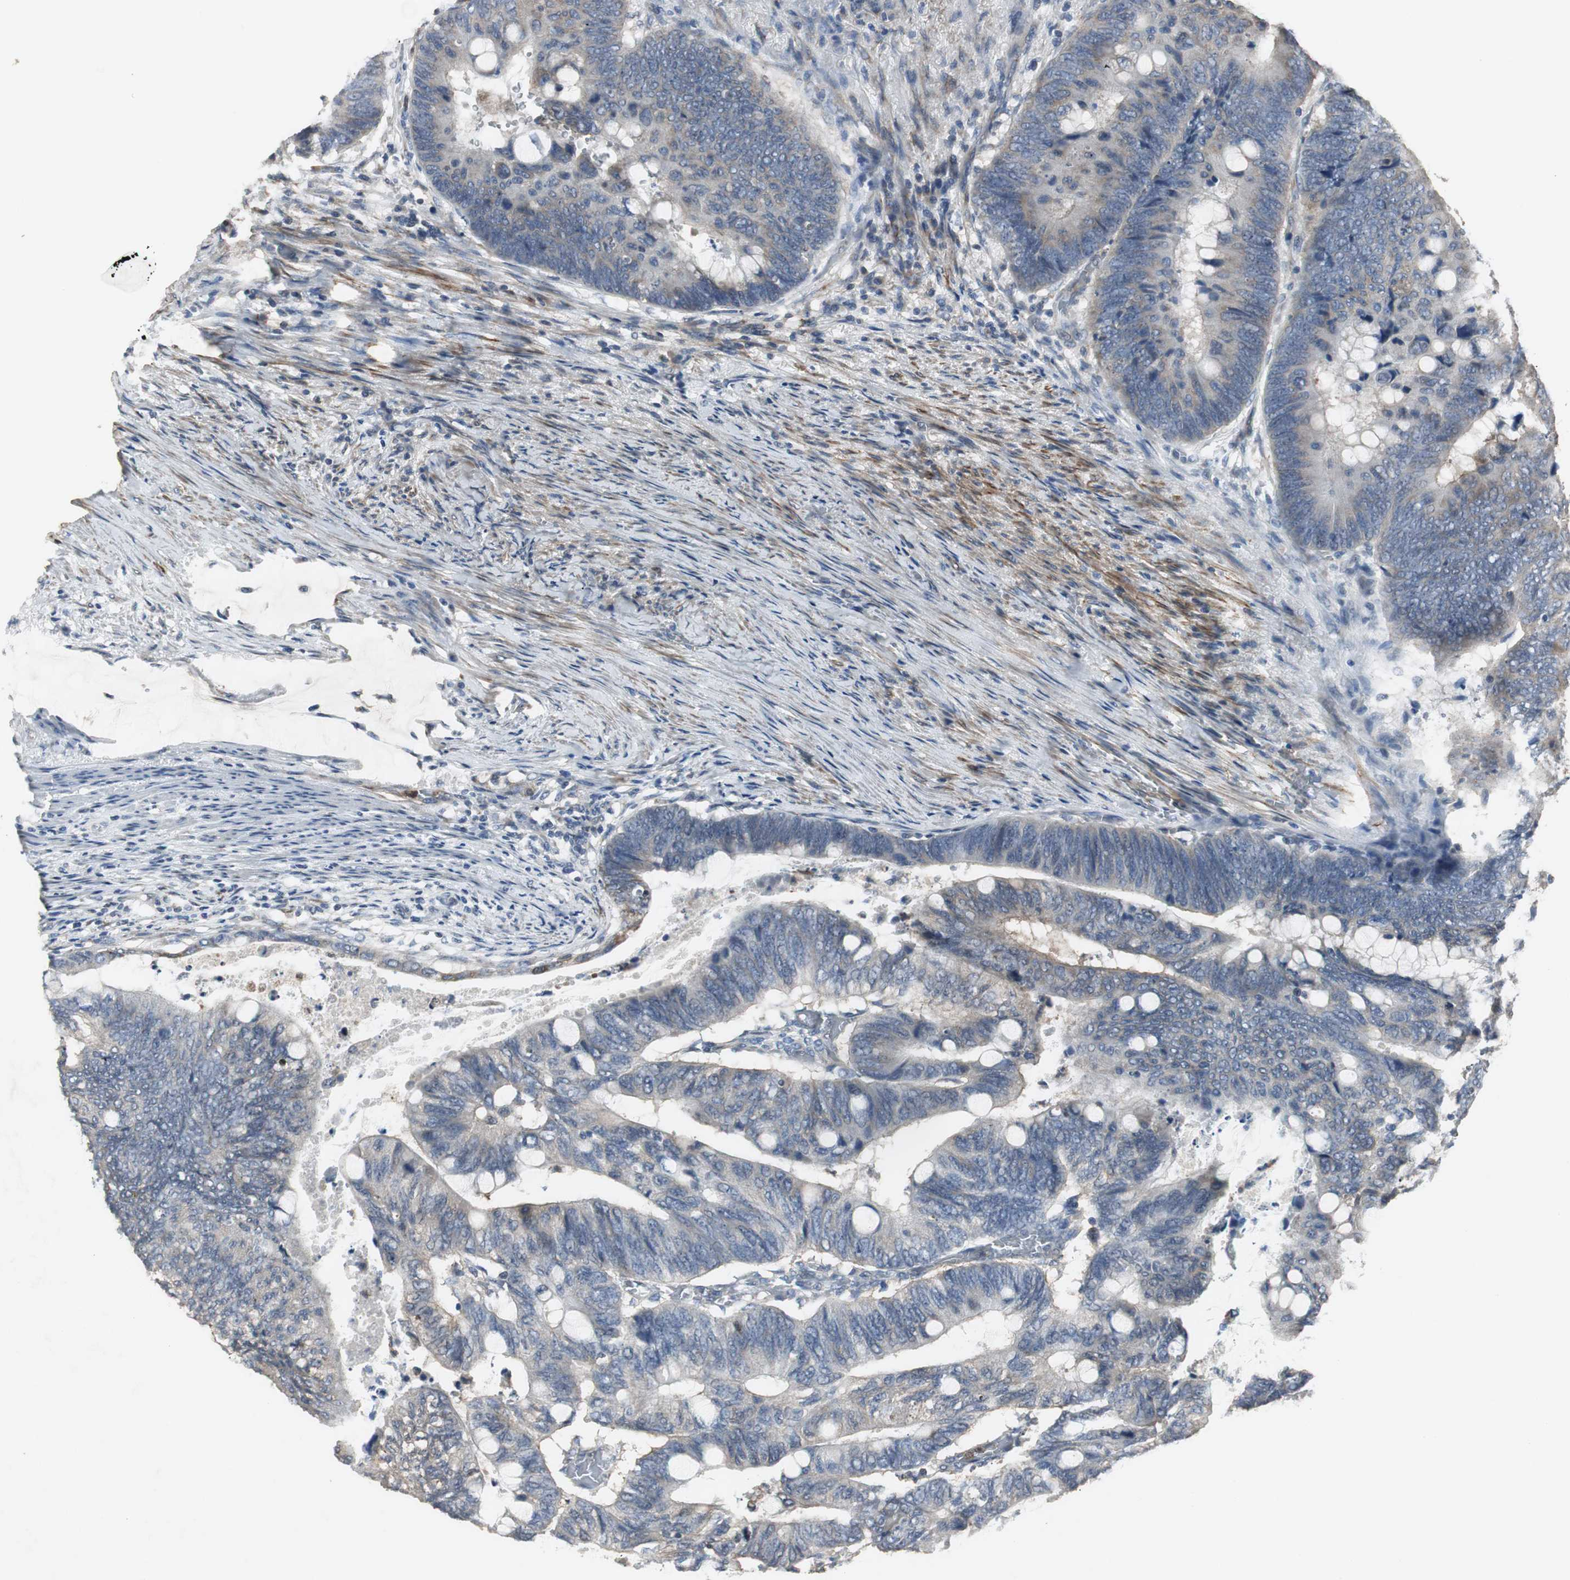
{"staining": {"intensity": "weak", "quantity": "25%-75%", "location": "cytoplasmic/membranous"}, "tissue": "colorectal cancer", "cell_type": "Tumor cells", "image_type": "cancer", "snomed": [{"axis": "morphology", "description": "Normal tissue, NOS"}, {"axis": "morphology", "description": "Adenocarcinoma, NOS"}, {"axis": "topography", "description": "Rectum"}, {"axis": "topography", "description": "Peripheral nerve tissue"}], "caption": "Weak cytoplasmic/membranous protein staining is identified in approximately 25%-75% of tumor cells in colorectal cancer.", "gene": "JTB", "patient": {"sex": "male", "age": 92}}